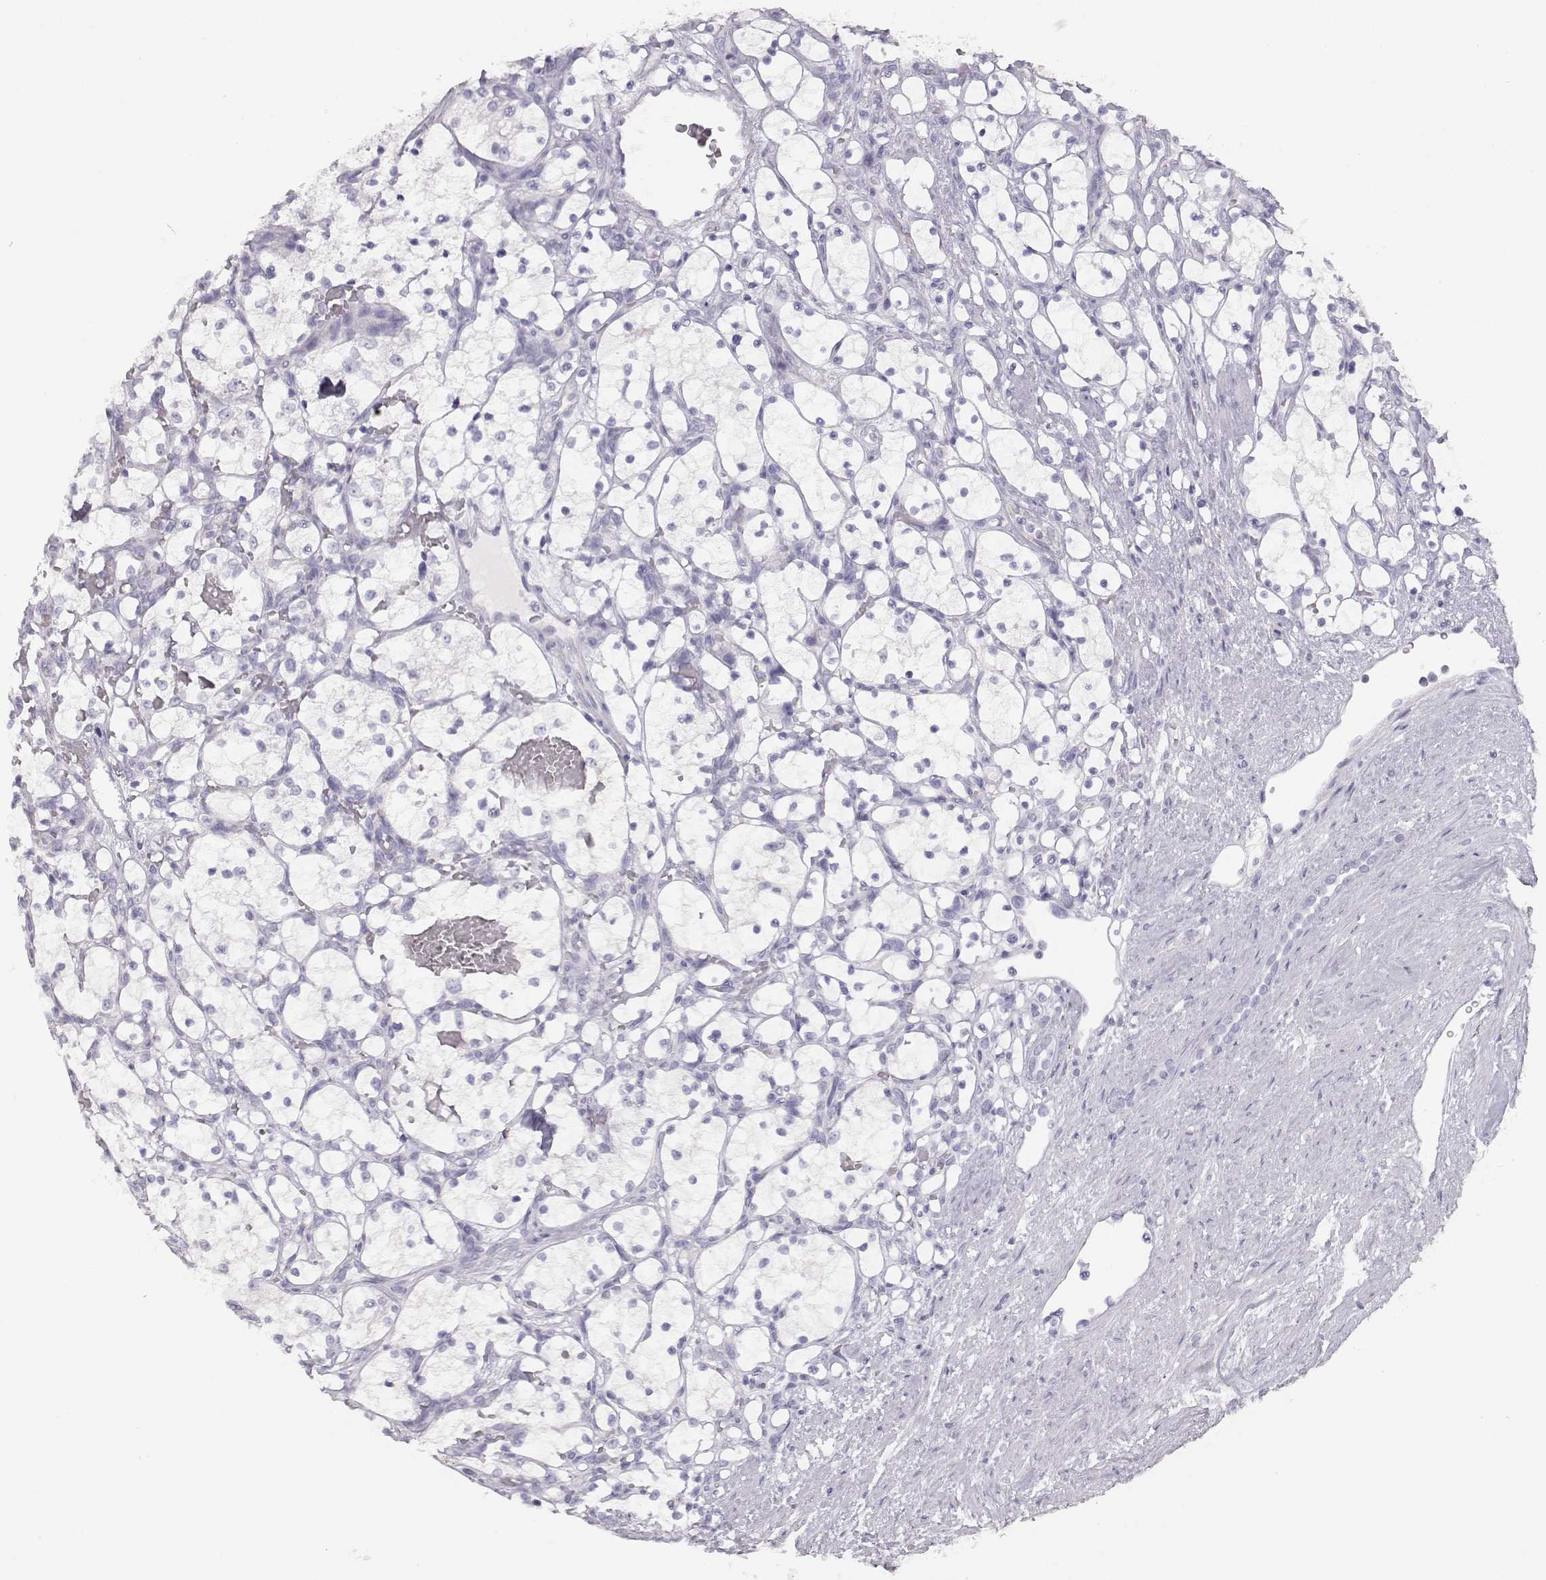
{"staining": {"intensity": "negative", "quantity": "none", "location": "none"}, "tissue": "renal cancer", "cell_type": "Tumor cells", "image_type": "cancer", "snomed": [{"axis": "morphology", "description": "Adenocarcinoma, NOS"}, {"axis": "topography", "description": "Kidney"}], "caption": "The photomicrograph demonstrates no significant positivity in tumor cells of renal adenocarcinoma.", "gene": "LEPR", "patient": {"sex": "female", "age": 69}}